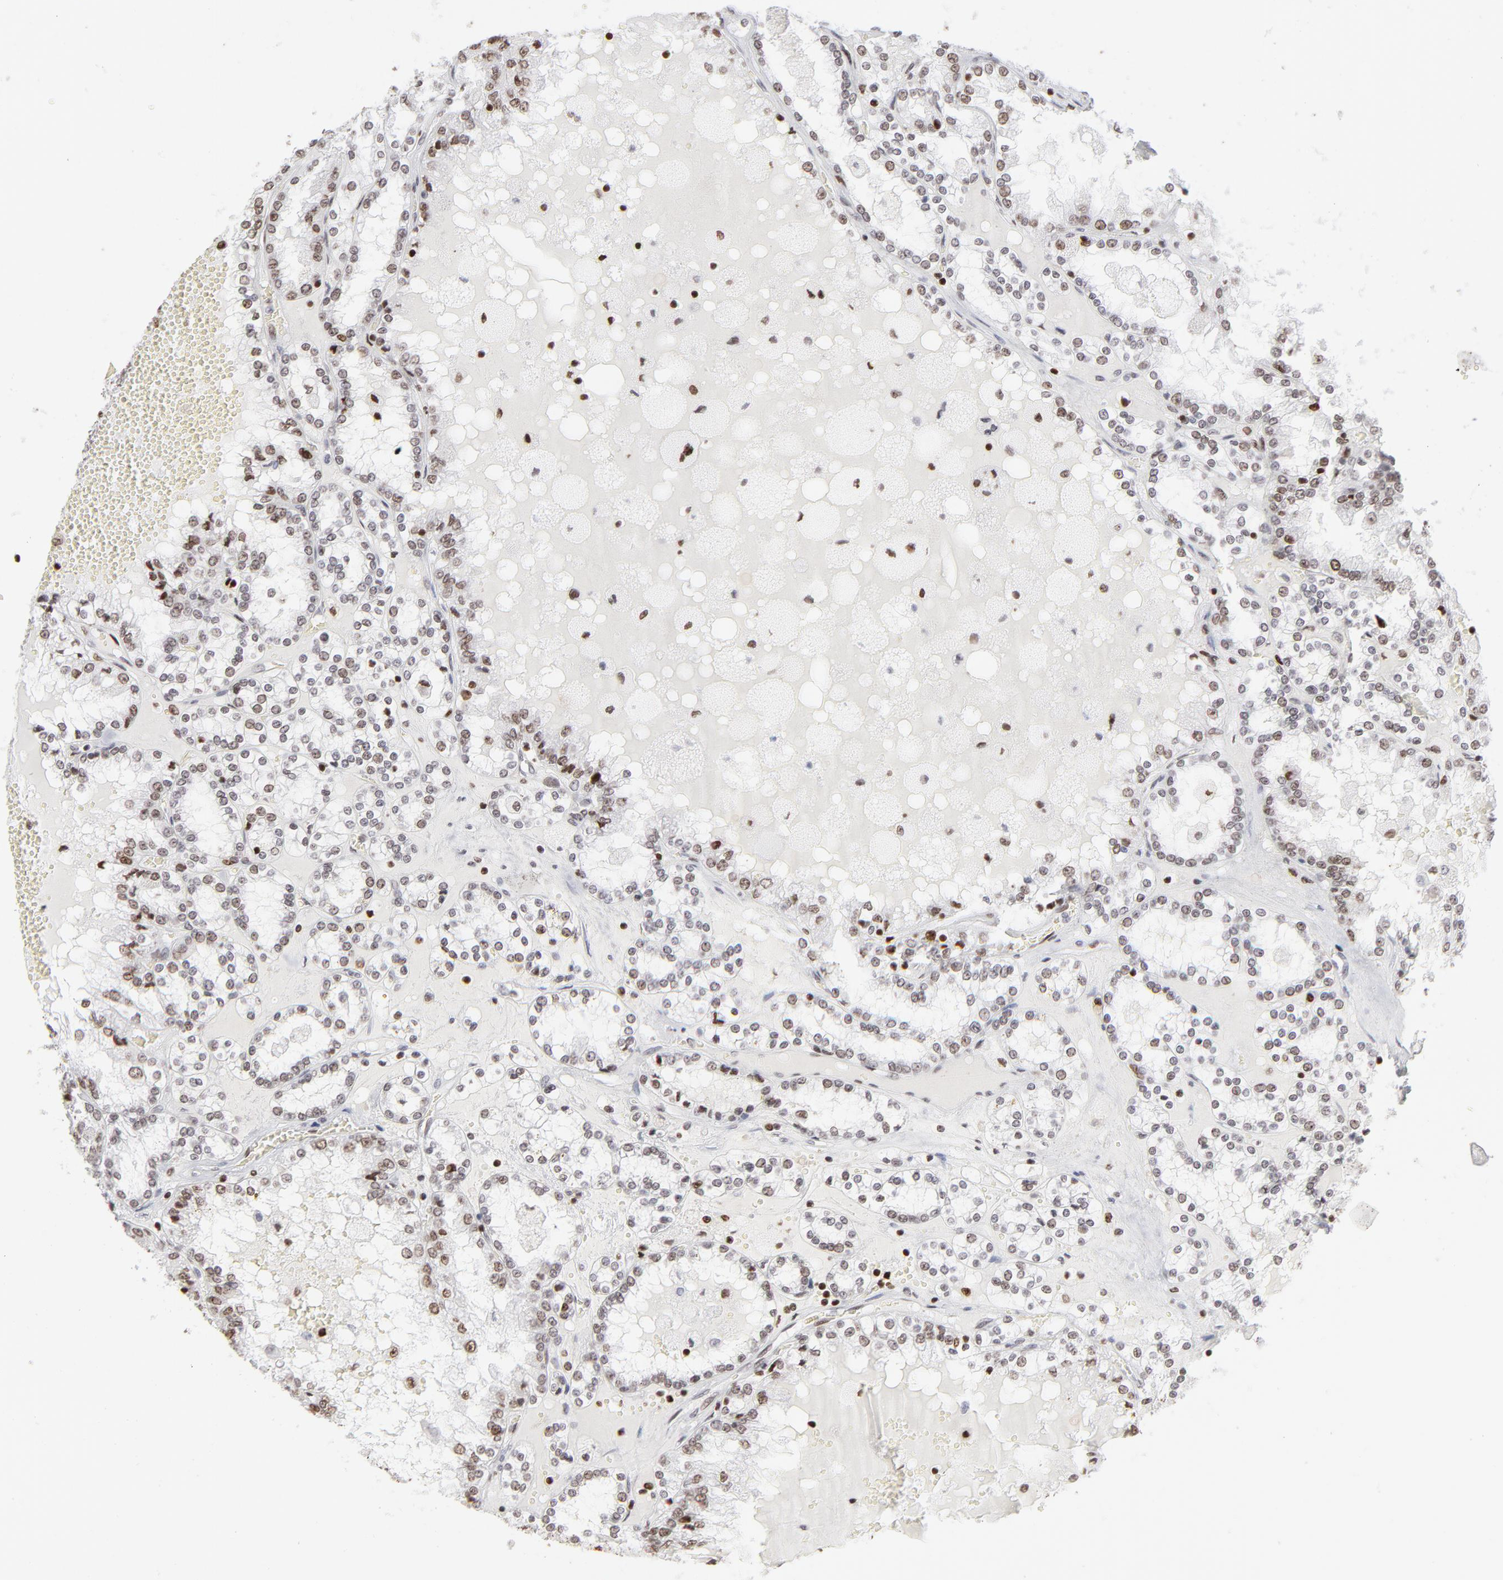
{"staining": {"intensity": "weak", "quantity": "<25%", "location": "nuclear"}, "tissue": "renal cancer", "cell_type": "Tumor cells", "image_type": "cancer", "snomed": [{"axis": "morphology", "description": "Adenocarcinoma, NOS"}, {"axis": "topography", "description": "Kidney"}], "caption": "An image of human renal cancer (adenocarcinoma) is negative for staining in tumor cells.", "gene": "PARP1", "patient": {"sex": "female", "age": 56}}